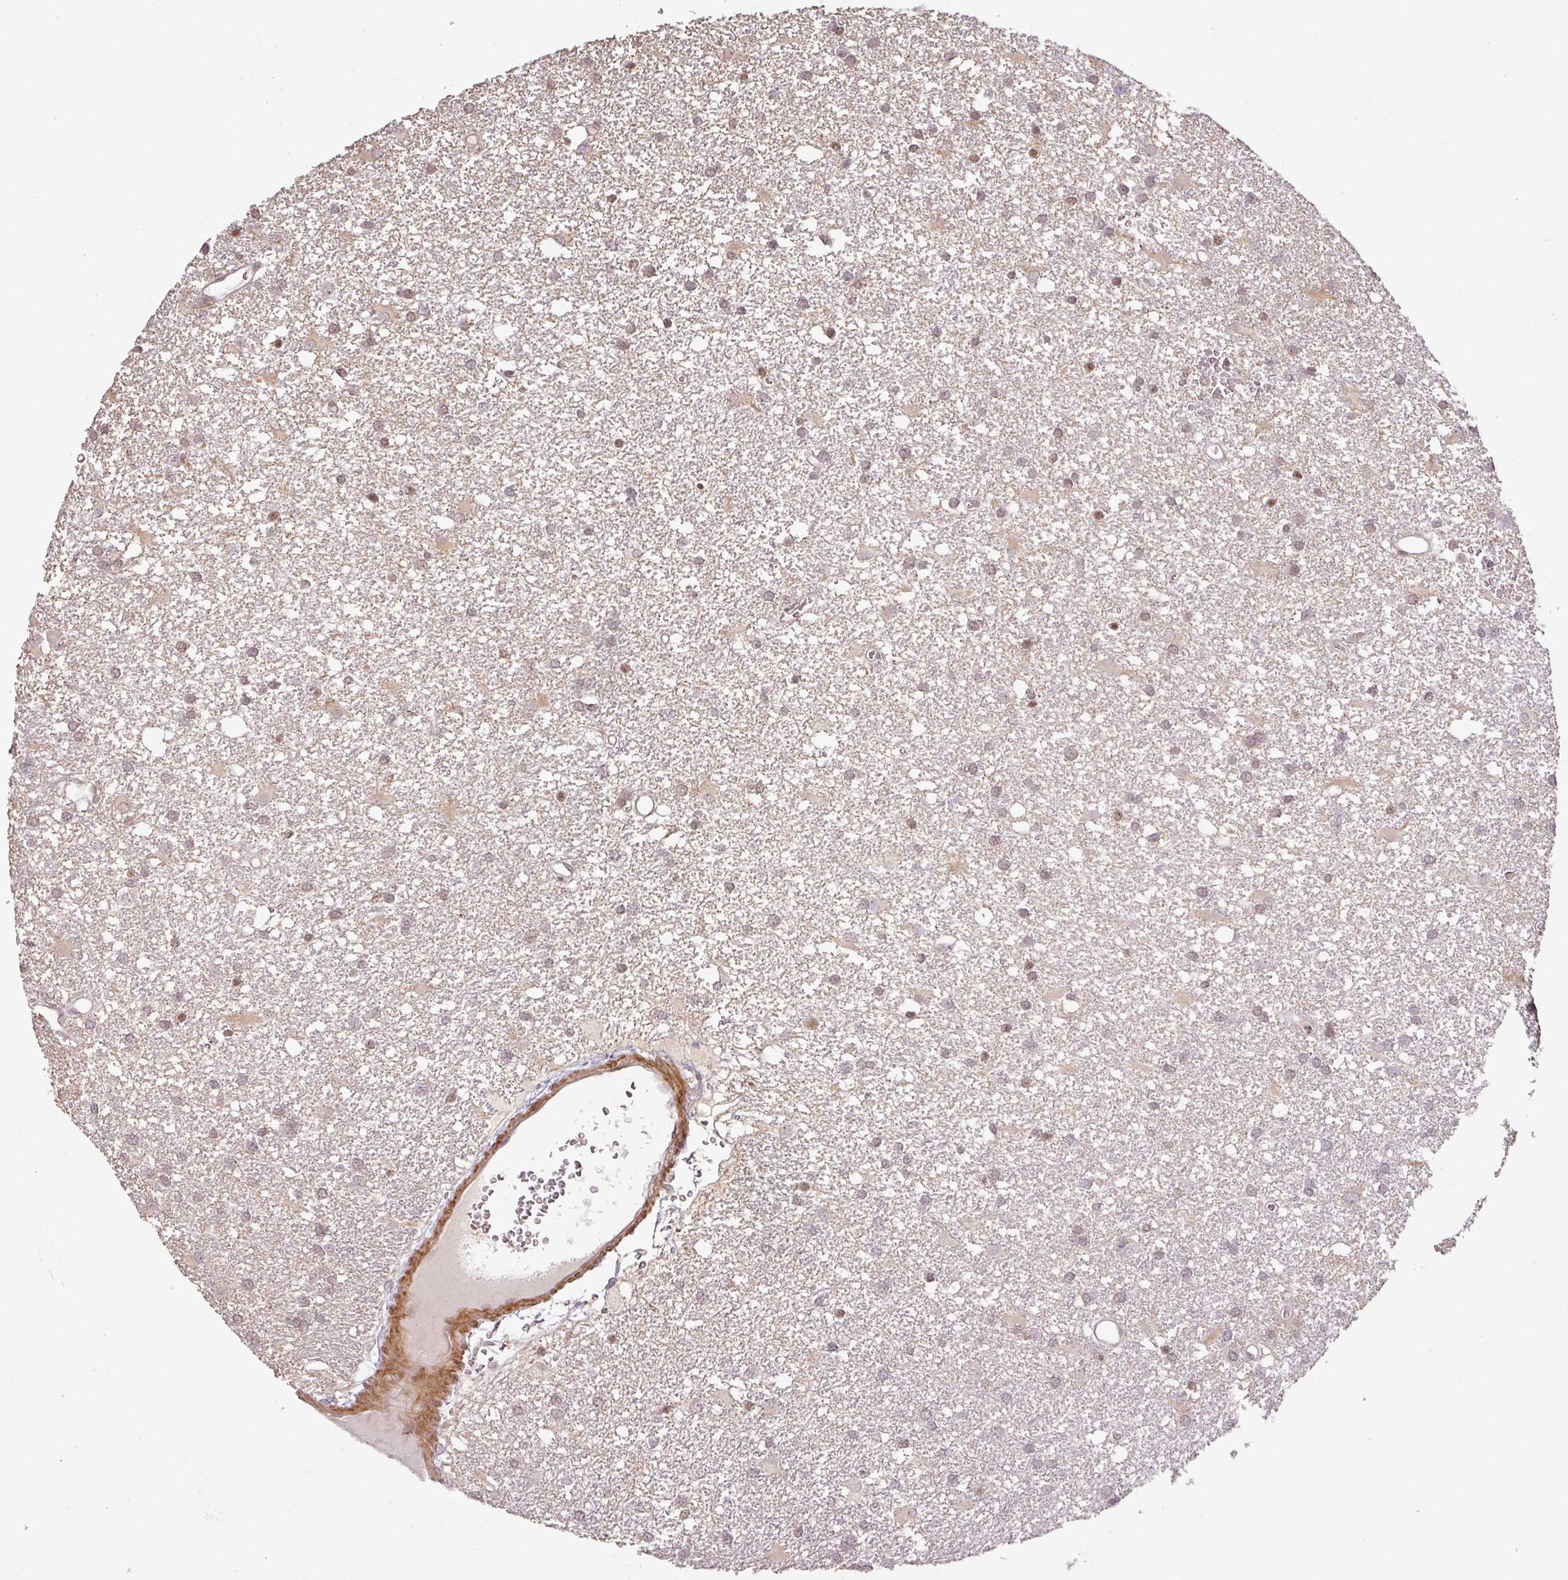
{"staining": {"intensity": "weak", "quantity": "25%-75%", "location": "nuclear"}, "tissue": "glioma", "cell_type": "Tumor cells", "image_type": "cancer", "snomed": [{"axis": "morphology", "description": "Glioma, malignant, High grade"}, {"axis": "topography", "description": "Brain"}], "caption": "Protein expression analysis of glioma demonstrates weak nuclear expression in approximately 25%-75% of tumor cells.", "gene": "GPRIN2", "patient": {"sex": "male", "age": 48}}